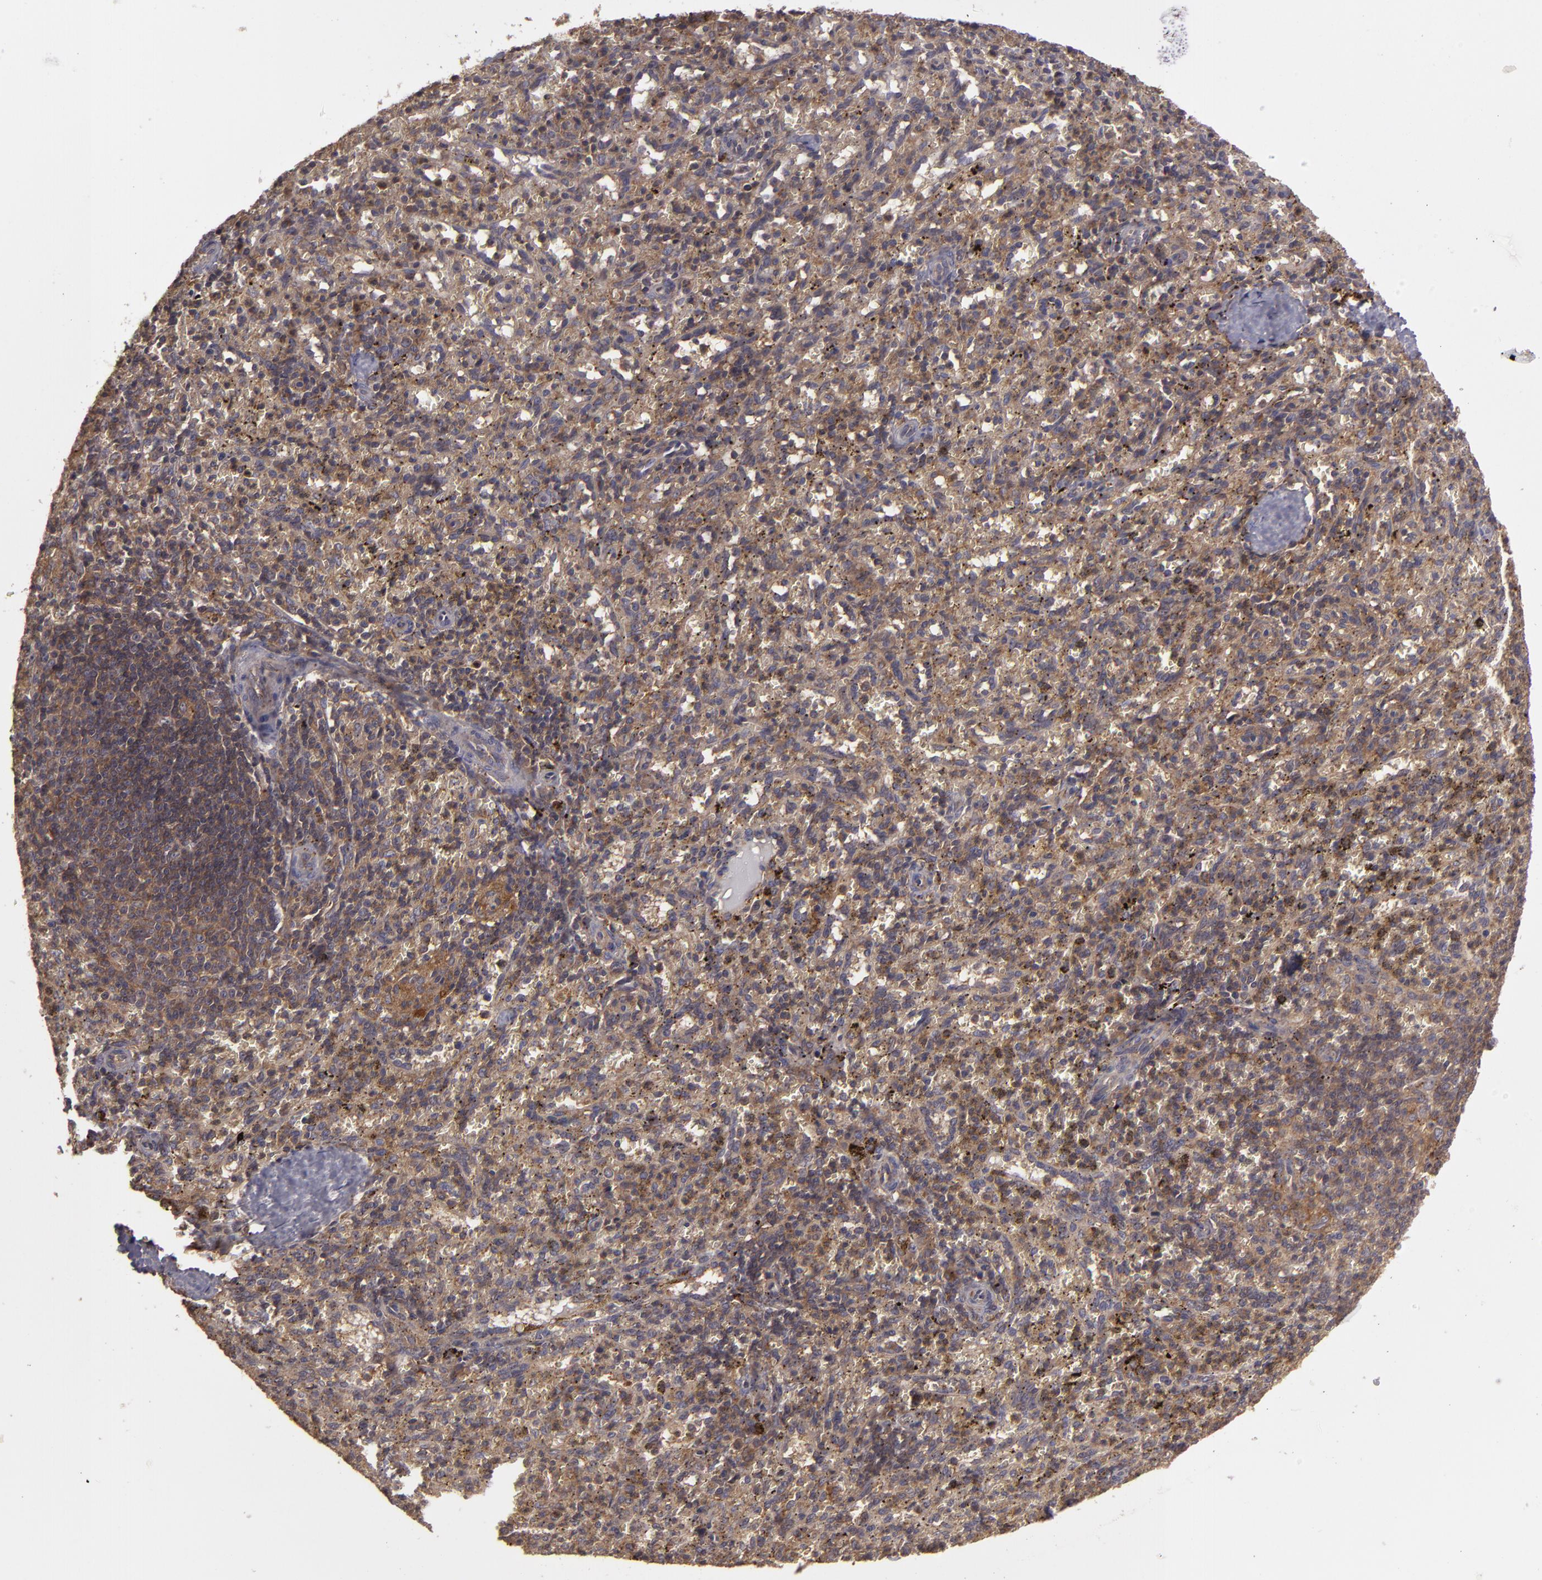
{"staining": {"intensity": "strong", "quantity": ">75%", "location": "cytoplasmic/membranous"}, "tissue": "spleen", "cell_type": "Cells in red pulp", "image_type": "normal", "snomed": [{"axis": "morphology", "description": "Normal tissue, NOS"}, {"axis": "topography", "description": "Spleen"}], "caption": "The immunohistochemical stain highlights strong cytoplasmic/membranous expression in cells in red pulp of normal spleen. (DAB (3,3'-diaminobenzidine) IHC with brightfield microscopy, high magnification).", "gene": "HRAS", "patient": {"sex": "female", "age": 10}}